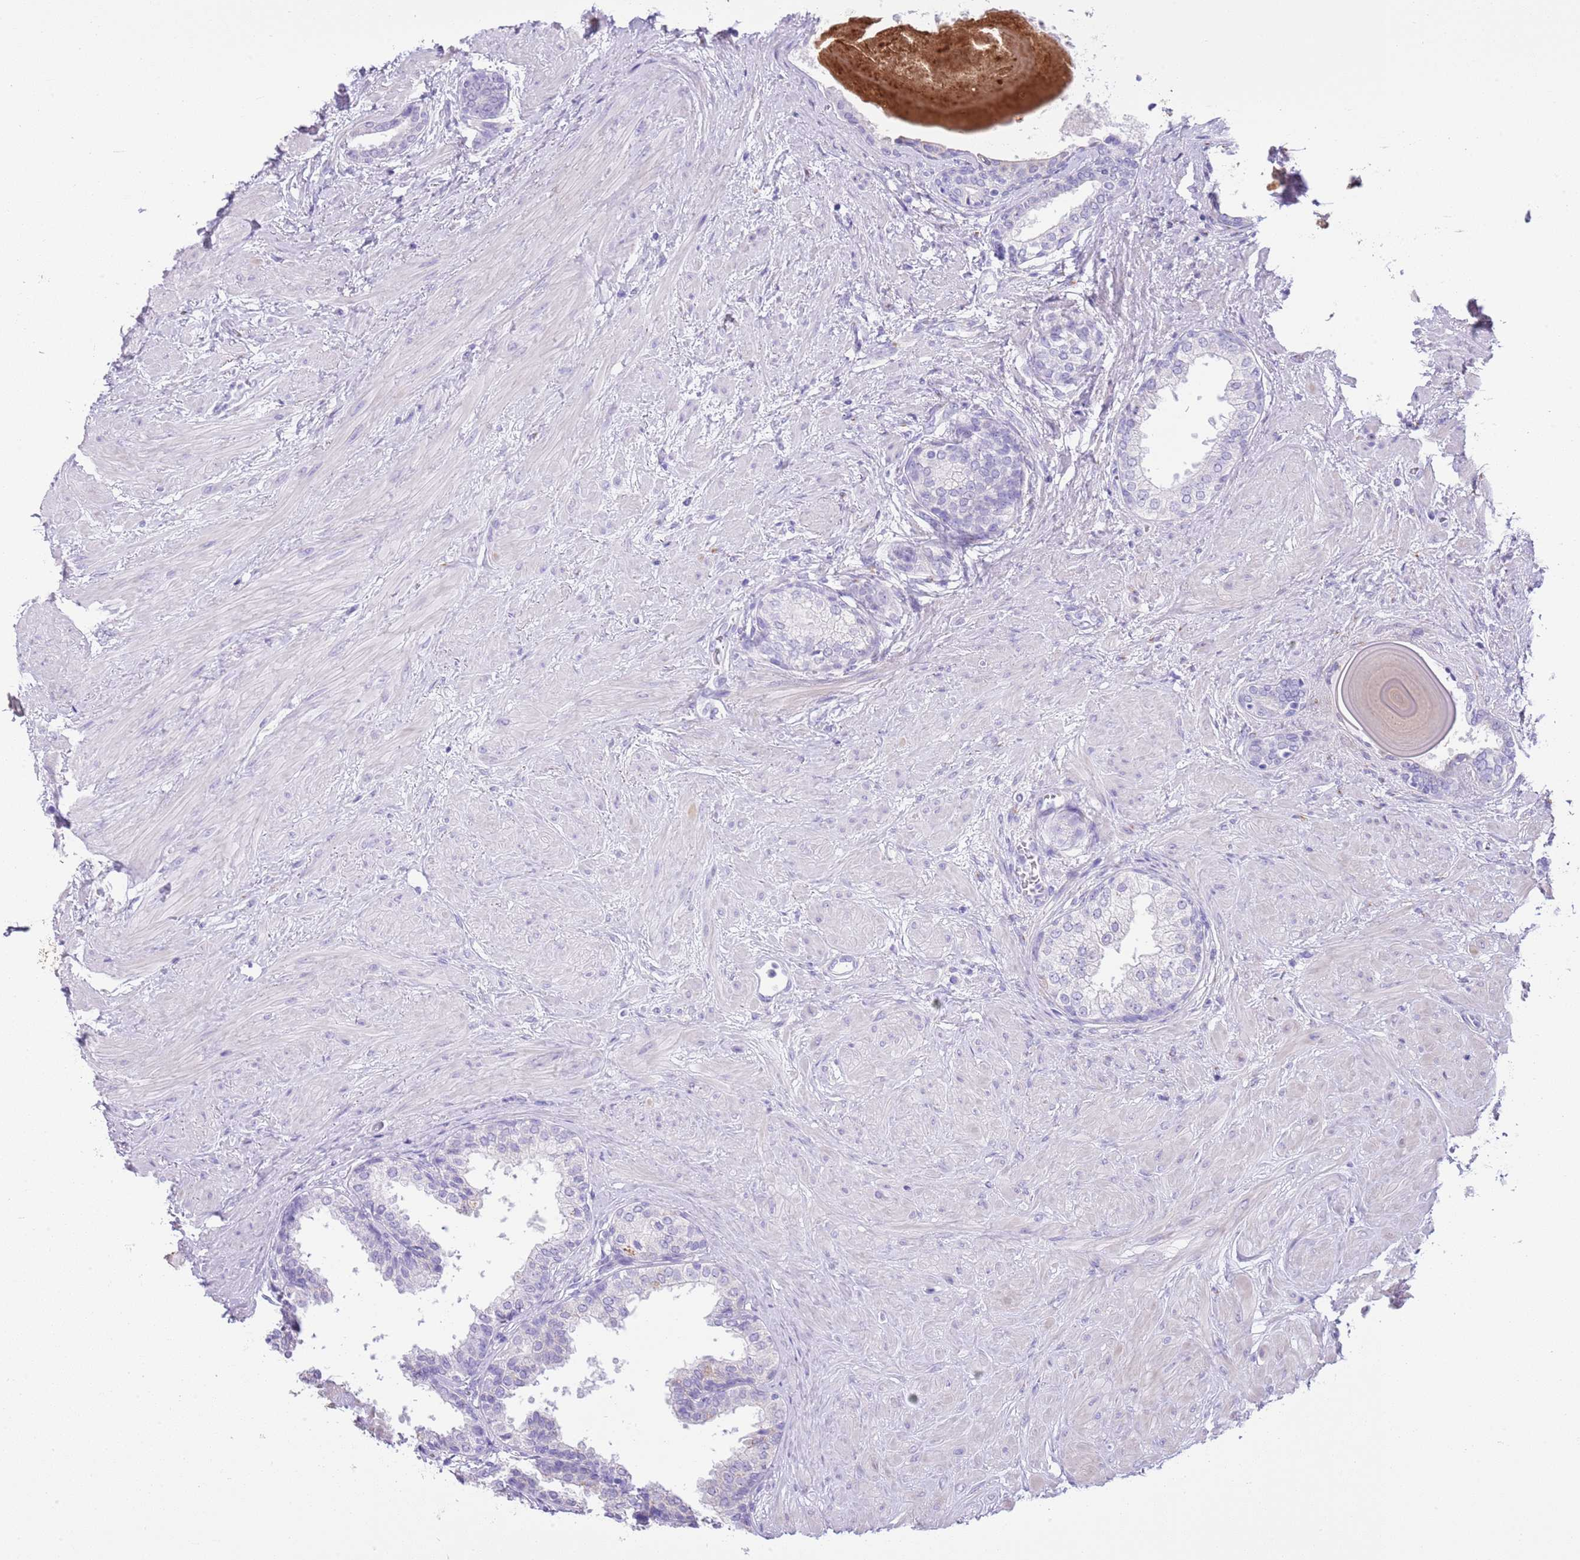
{"staining": {"intensity": "negative", "quantity": "none", "location": "none"}, "tissue": "prostate", "cell_type": "Glandular cells", "image_type": "normal", "snomed": [{"axis": "morphology", "description": "Normal tissue, NOS"}, {"axis": "topography", "description": "Prostate"}], "caption": "This image is of benign prostate stained with IHC to label a protein in brown with the nuclei are counter-stained blue. There is no staining in glandular cells. (Immunohistochemistry, brightfield microscopy, high magnification).", "gene": "ABHD17C", "patient": {"sex": "male", "age": 48}}